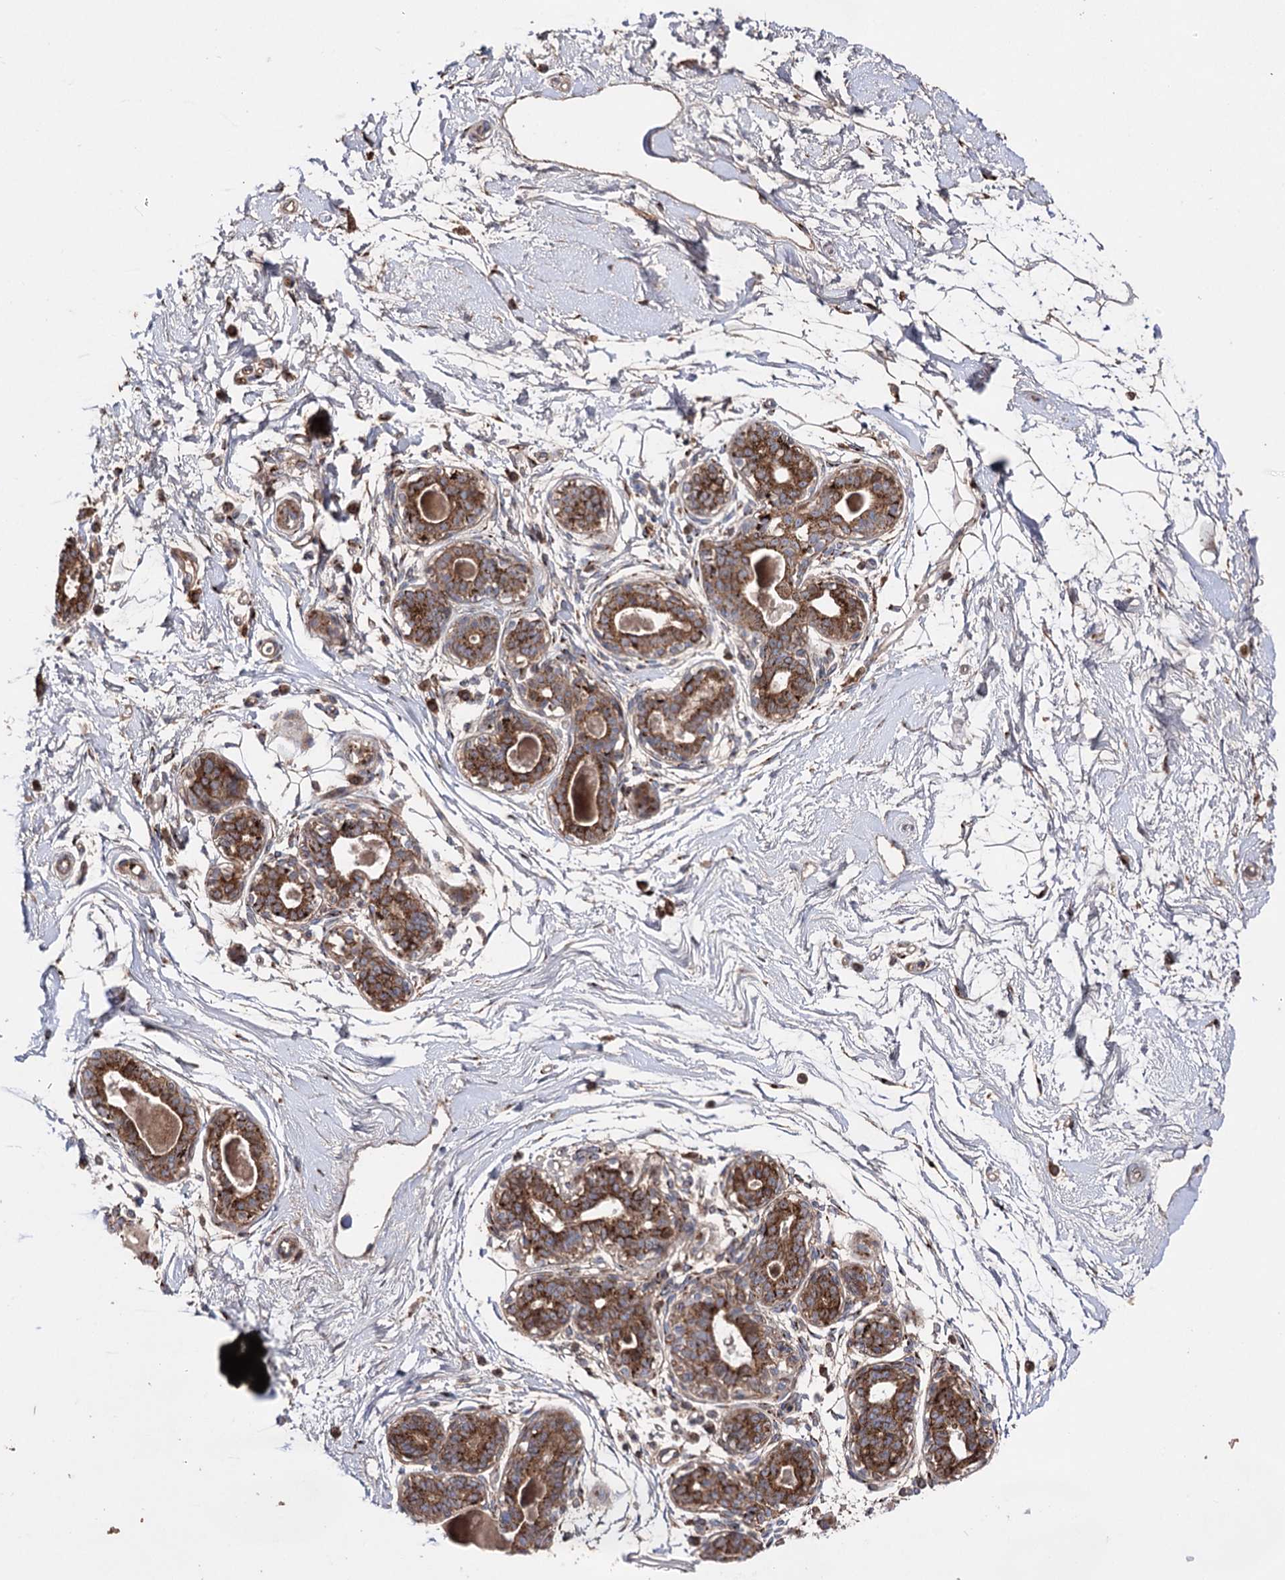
{"staining": {"intensity": "moderate", "quantity": ">75%", "location": "cytoplasmic/membranous"}, "tissue": "breast", "cell_type": "Adipocytes", "image_type": "normal", "snomed": [{"axis": "morphology", "description": "Normal tissue, NOS"}, {"axis": "topography", "description": "Breast"}], "caption": "Moderate cytoplasmic/membranous staining for a protein is seen in about >75% of adipocytes of benign breast using immunohistochemistry (IHC).", "gene": "ARHGAP20", "patient": {"sex": "female", "age": 45}}